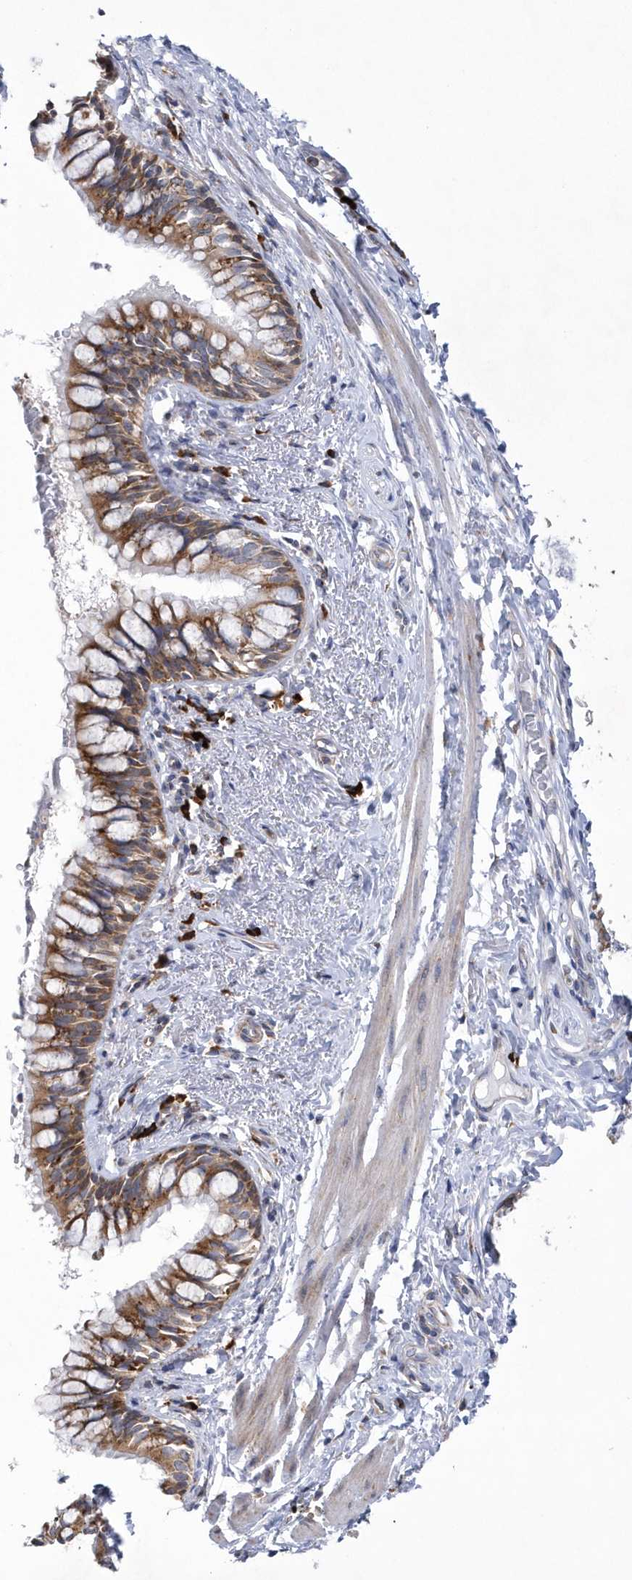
{"staining": {"intensity": "moderate", "quantity": ">75%", "location": "cytoplasmic/membranous"}, "tissue": "bronchus", "cell_type": "Respiratory epithelial cells", "image_type": "normal", "snomed": [{"axis": "morphology", "description": "Normal tissue, NOS"}, {"axis": "topography", "description": "Cartilage tissue"}, {"axis": "topography", "description": "Bronchus"}], "caption": "Immunohistochemical staining of unremarkable human bronchus demonstrates moderate cytoplasmic/membranous protein expression in about >75% of respiratory epithelial cells. (Stains: DAB in brown, nuclei in blue, Microscopy: brightfield microscopy at high magnification).", "gene": "MED31", "patient": {"sex": "female", "age": 36}}